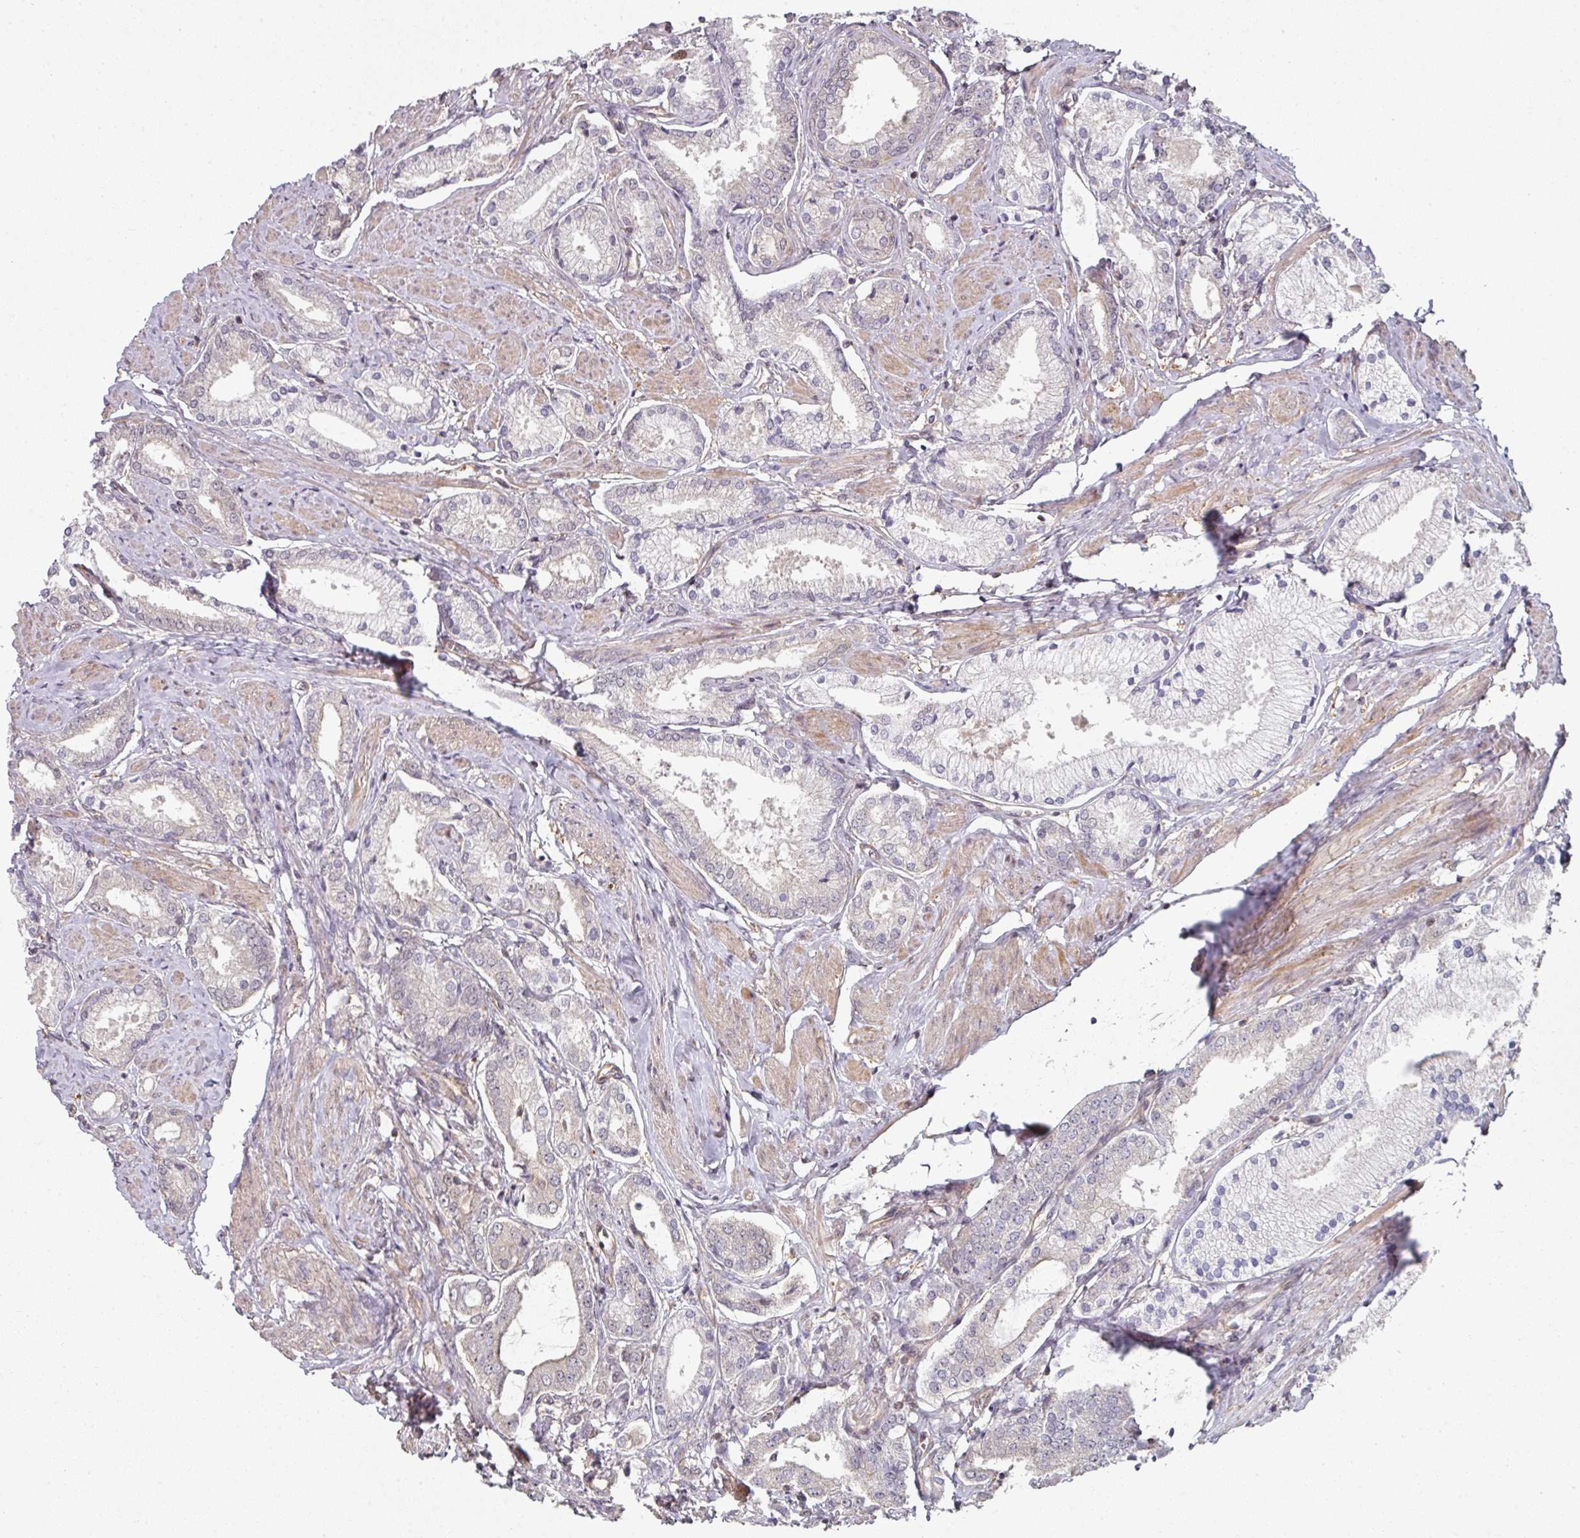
{"staining": {"intensity": "negative", "quantity": "none", "location": "none"}, "tissue": "prostate cancer", "cell_type": "Tumor cells", "image_type": "cancer", "snomed": [{"axis": "morphology", "description": "Adenocarcinoma, High grade"}, {"axis": "topography", "description": "Prostate and seminal vesicle, NOS"}], "caption": "Tumor cells show no significant protein expression in prostate adenocarcinoma (high-grade).", "gene": "PSME3IP1", "patient": {"sex": "male", "age": 64}}